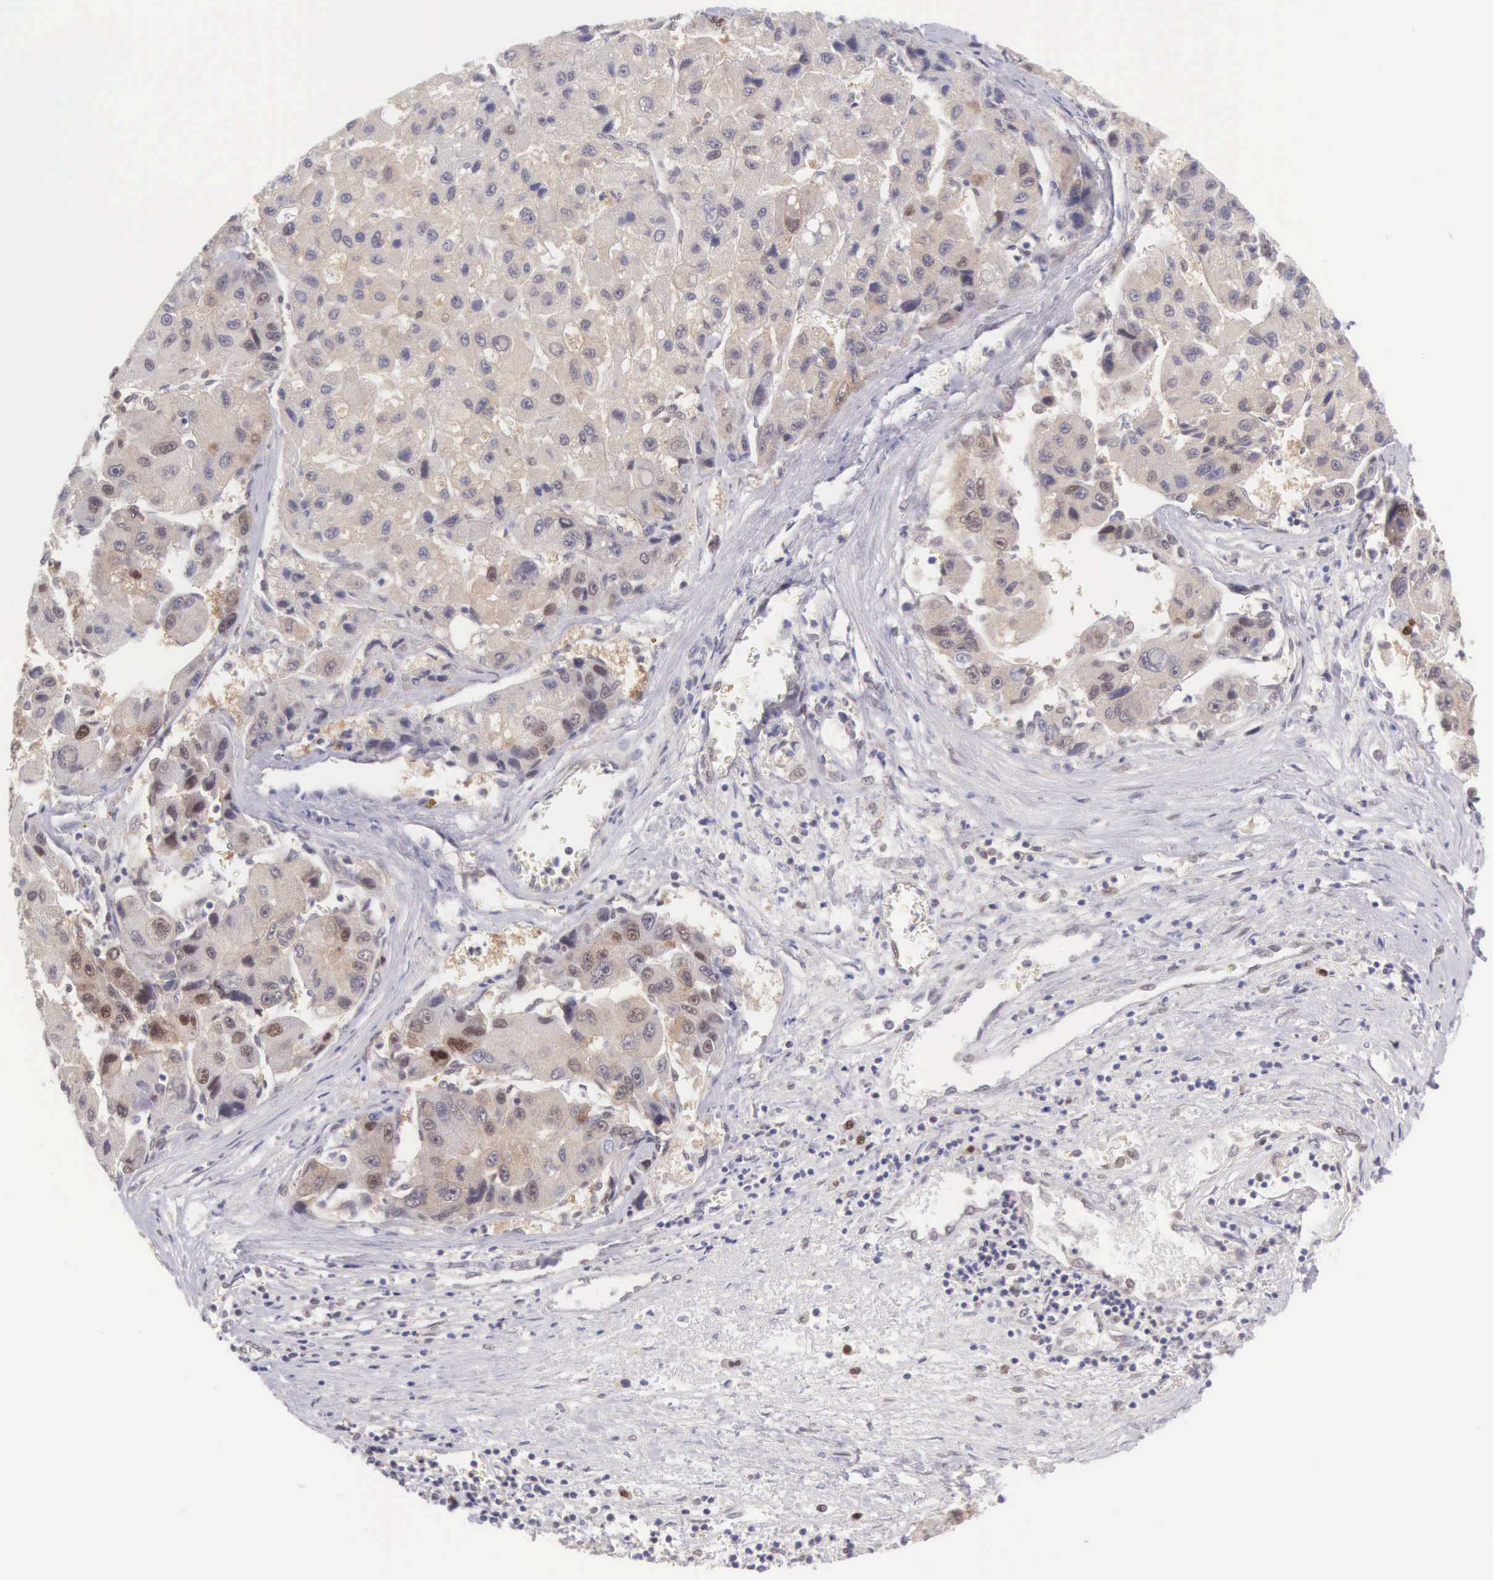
{"staining": {"intensity": "weak", "quantity": "<25%", "location": "cytoplasmic/membranous,nuclear"}, "tissue": "liver cancer", "cell_type": "Tumor cells", "image_type": "cancer", "snomed": [{"axis": "morphology", "description": "Carcinoma, Hepatocellular, NOS"}, {"axis": "topography", "description": "Liver"}], "caption": "Tumor cells are negative for brown protein staining in liver cancer (hepatocellular carcinoma). (DAB IHC with hematoxylin counter stain).", "gene": "CCDC117", "patient": {"sex": "male", "age": 64}}